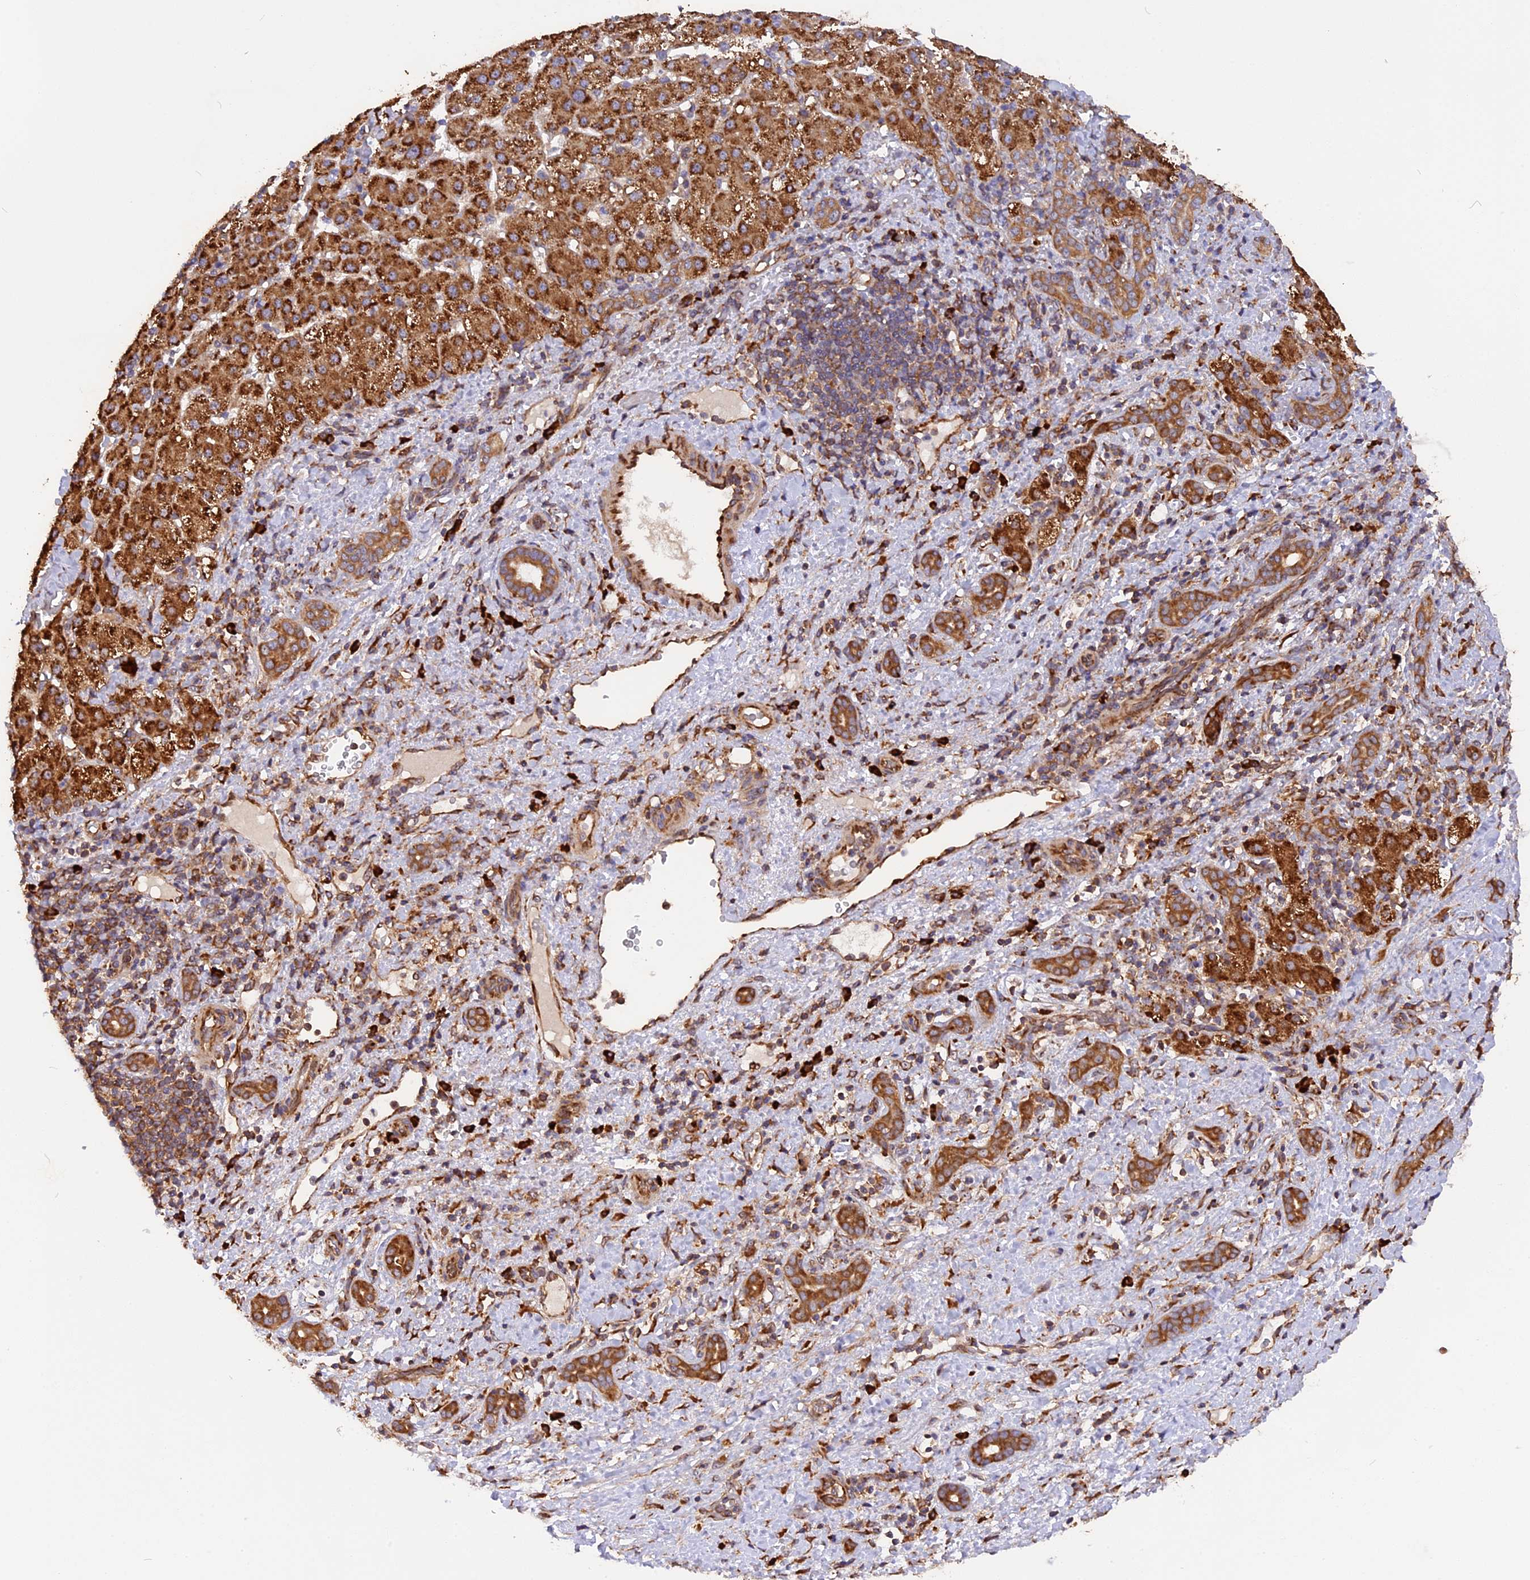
{"staining": {"intensity": "strong", "quantity": ">75%", "location": "cytoplasmic/membranous"}, "tissue": "liver cancer", "cell_type": "Tumor cells", "image_type": "cancer", "snomed": [{"axis": "morphology", "description": "Normal tissue, NOS"}, {"axis": "morphology", "description": "Carcinoma, Hepatocellular, NOS"}, {"axis": "topography", "description": "Liver"}], "caption": "A brown stain highlights strong cytoplasmic/membranous positivity of a protein in human liver cancer tumor cells.", "gene": "GNPTAB", "patient": {"sex": "male", "age": 57}}